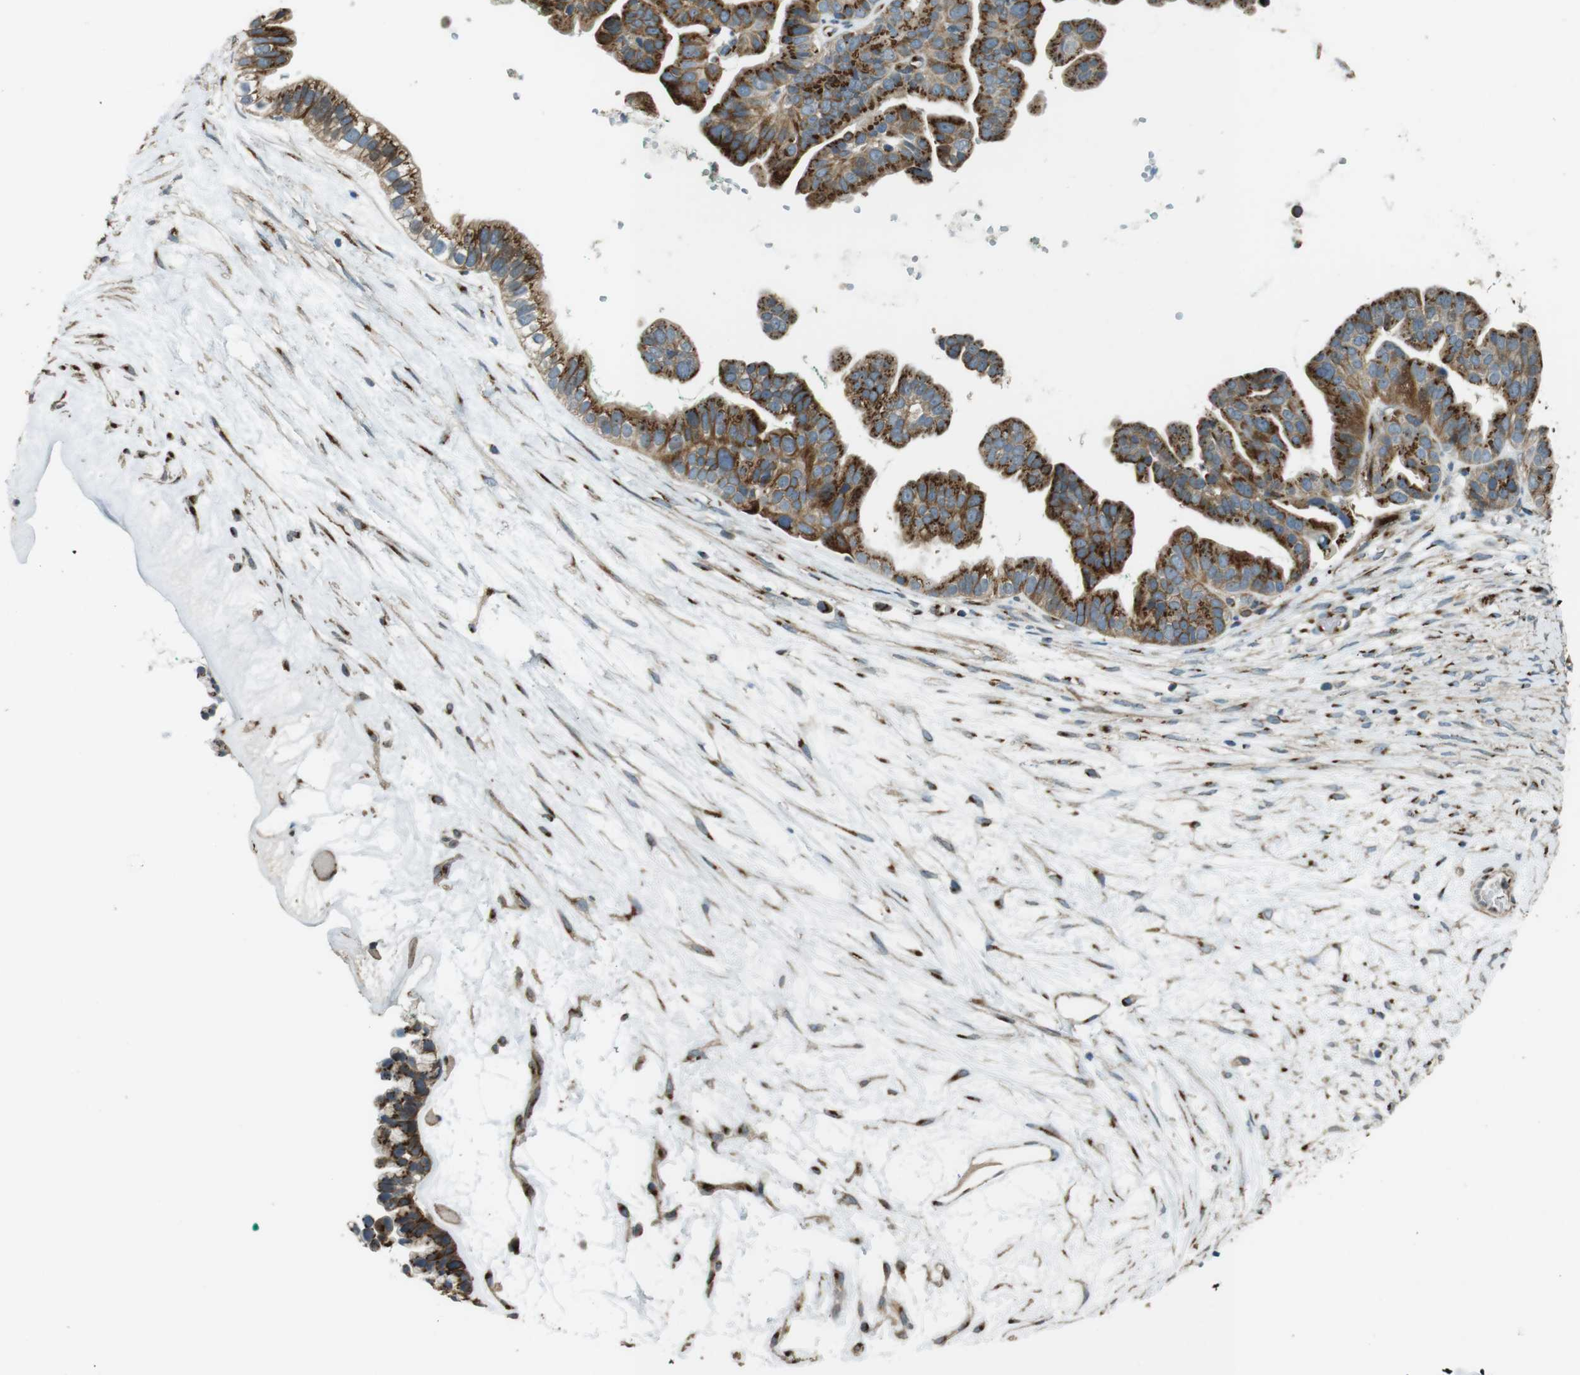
{"staining": {"intensity": "strong", "quantity": ">75%", "location": "cytoplasmic/membranous"}, "tissue": "ovarian cancer", "cell_type": "Tumor cells", "image_type": "cancer", "snomed": [{"axis": "morphology", "description": "Cystadenocarcinoma, serous, NOS"}, {"axis": "topography", "description": "Ovary"}], "caption": "Protein expression analysis of human ovarian serous cystadenocarcinoma reveals strong cytoplasmic/membranous expression in about >75% of tumor cells.", "gene": "TMEM115", "patient": {"sex": "female", "age": 56}}